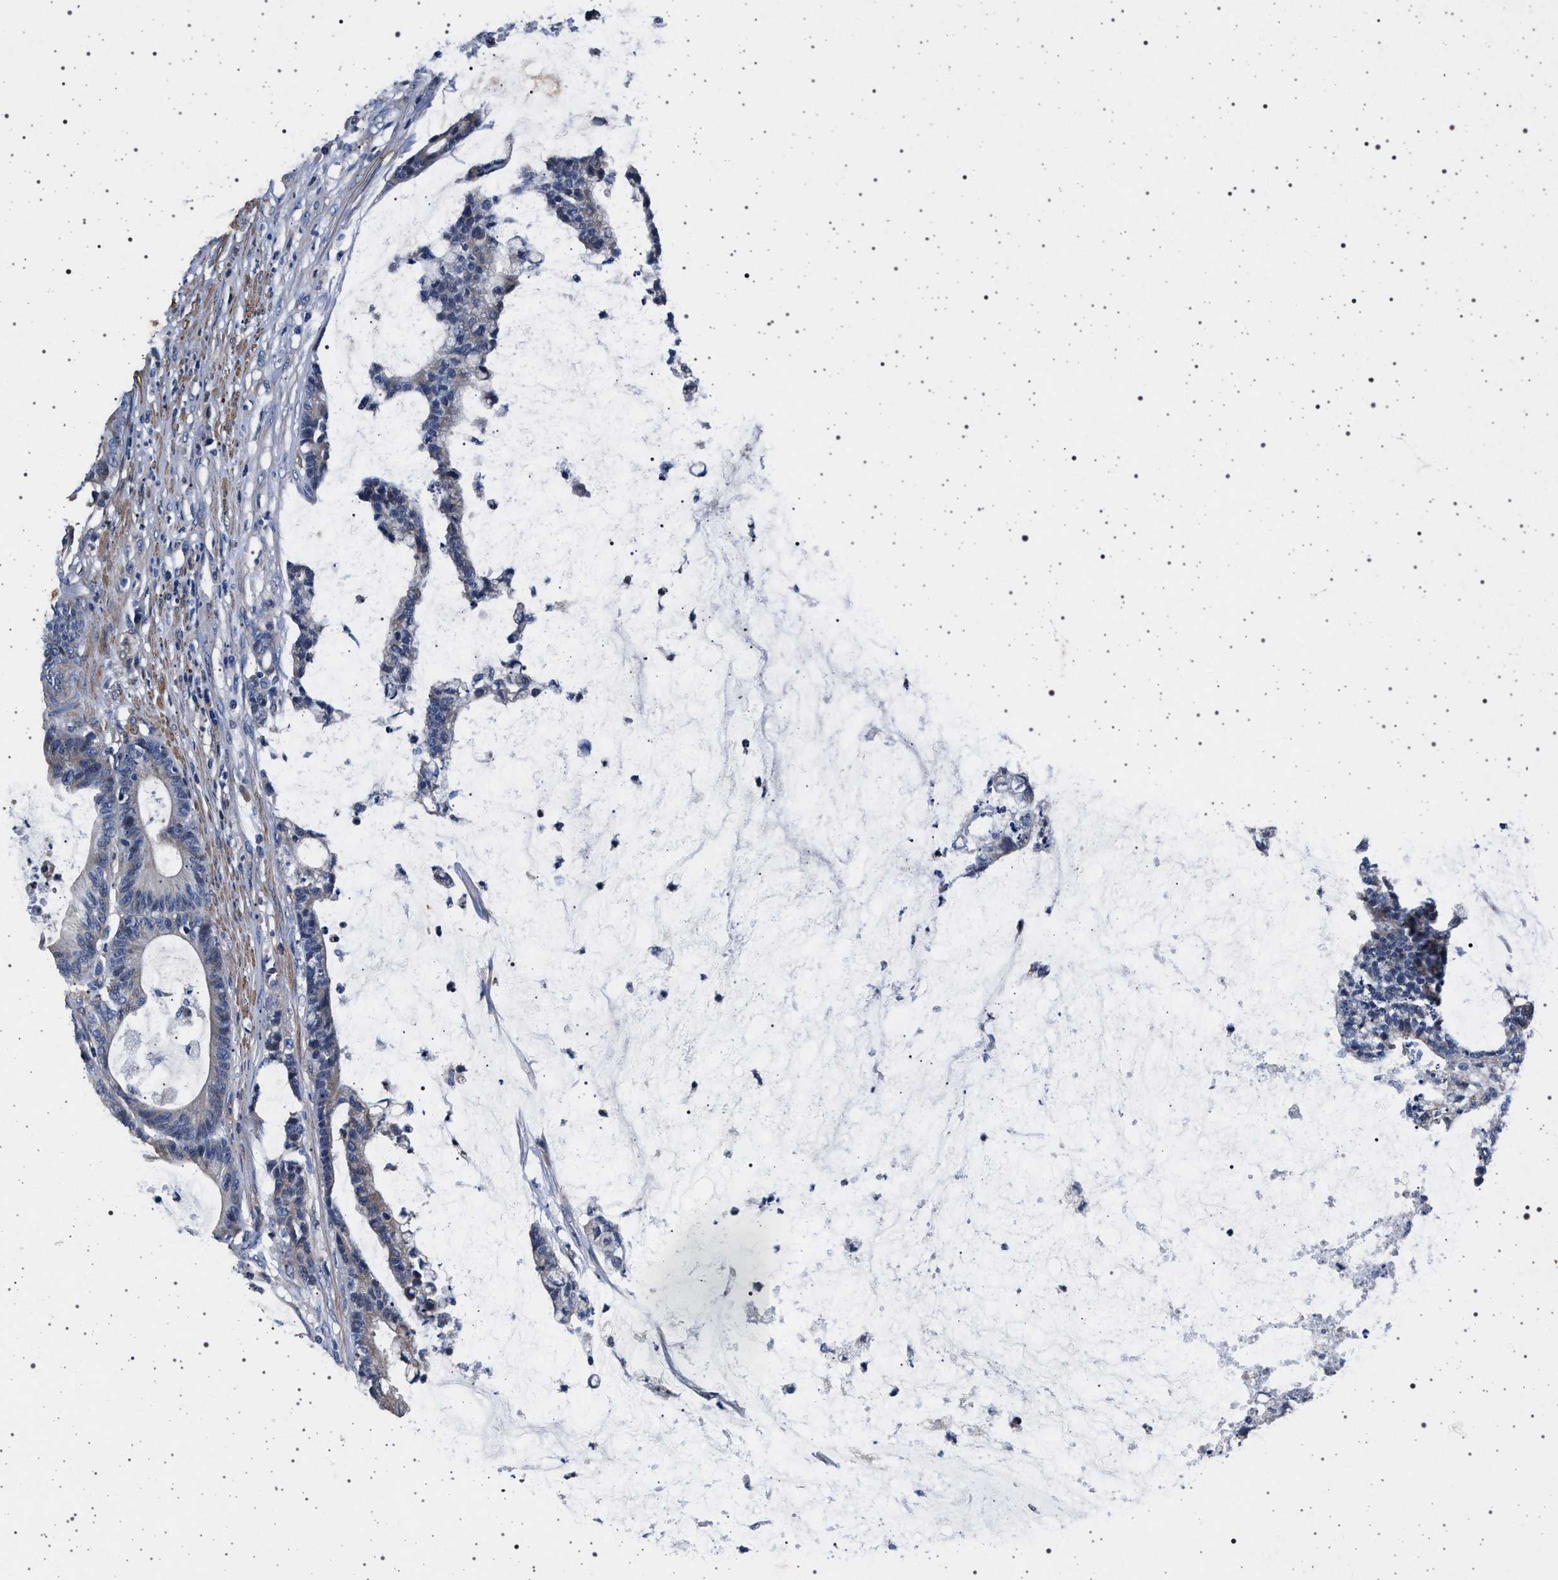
{"staining": {"intensity": "negative", "quantity": "none", "location": "none"}, "tissue": "colorectal cancer", "cell_type": "Tumor cells", "image_type": "cancer", "snomed": [{"axis": "morphology", "description": "Adenocarcinoma, NOS"}, {"axis": "topography", "description": "Colon"}], "caption": "This is an immunohistochemistry image of human colorectal adenocarcinoma. There is no expression in tumor cells.", "gene": "KCNK6", "patient": {"sex": "female", "age": 84}}